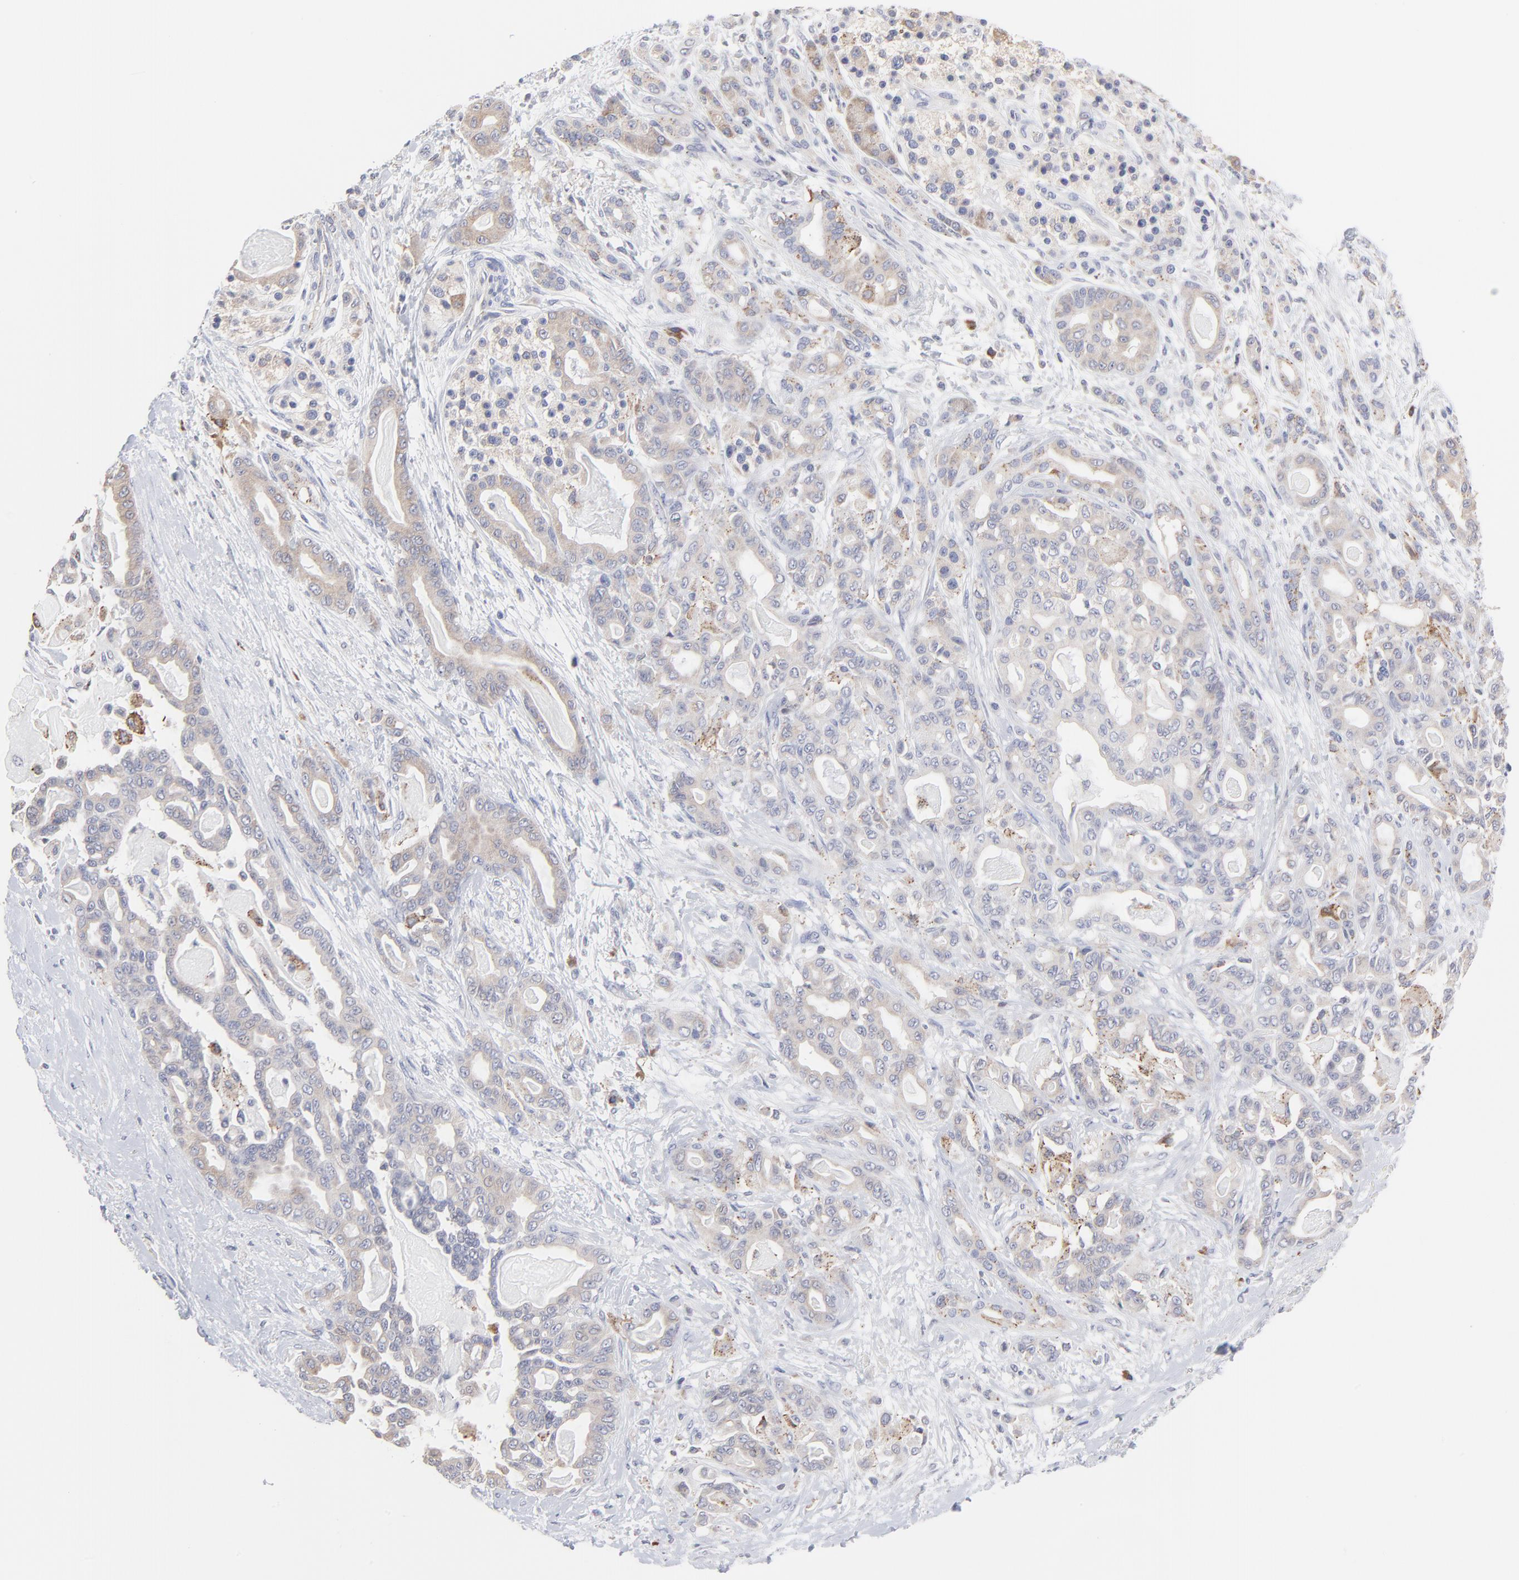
{"staining": {"intensity": "weak", "quantity": ">75%", "location": "cytoplasmic/membranous"}, "tissue": "pancreatic cancer", "cell_type": "Tumor cells", "image_type": "cancer", "snomed": [{"axis": "morphology", "description": "Adenocarcinoma, NOS"}, {"axis": "topography", "description": "Pancreas"}], "caption": "This is an image of IHC staining of pancreatic adenocarcinoma, which shows weak expression in the cytoplasmic/membranous of tumor cells.", "gene": "TRIM22", "patient": {"sex": "male", "age": 63}}